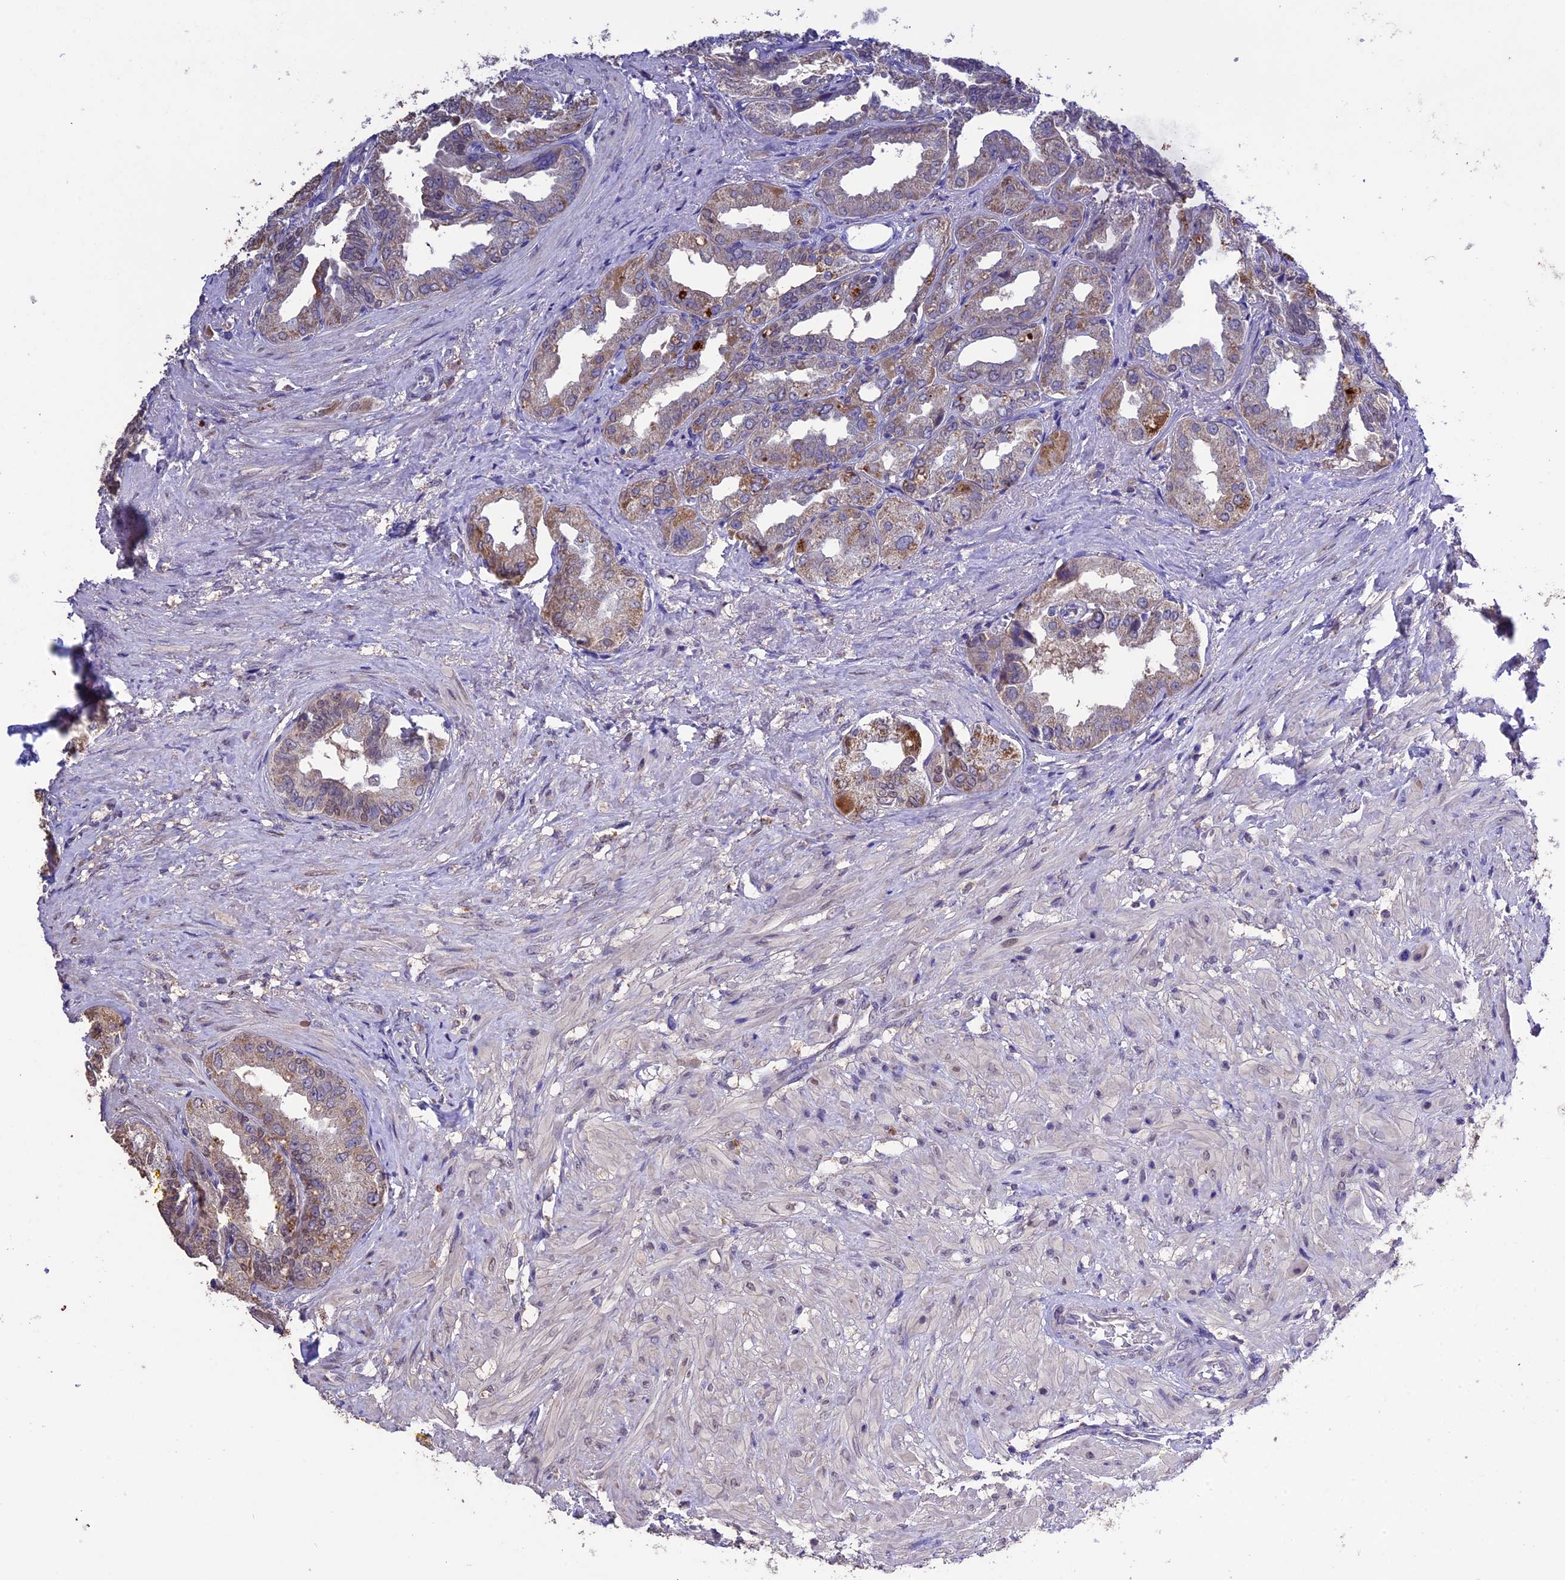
{"staining": {"intensity": "moderate", "quantity": "<25%", "location": "cytoplasmic/membranous"}, "tissue": "seminal vesicle", "cell_type": "Glandular cells", "image_type": "normal", "snomed": [{"axis": "morphology", "description": "Normal tissue, NOS"}, {"axis": "topography", "description": "Seminal veicle"}], "caption": "Moderate cytoplasmic/membranous expression for a protein is appreciated in approximately <25% of glandular cells of normal seminal vesicle using immunohistochemistry (IHC).", "gene": "DIS3L", "patient": {"sex": "male", "age": 63}}